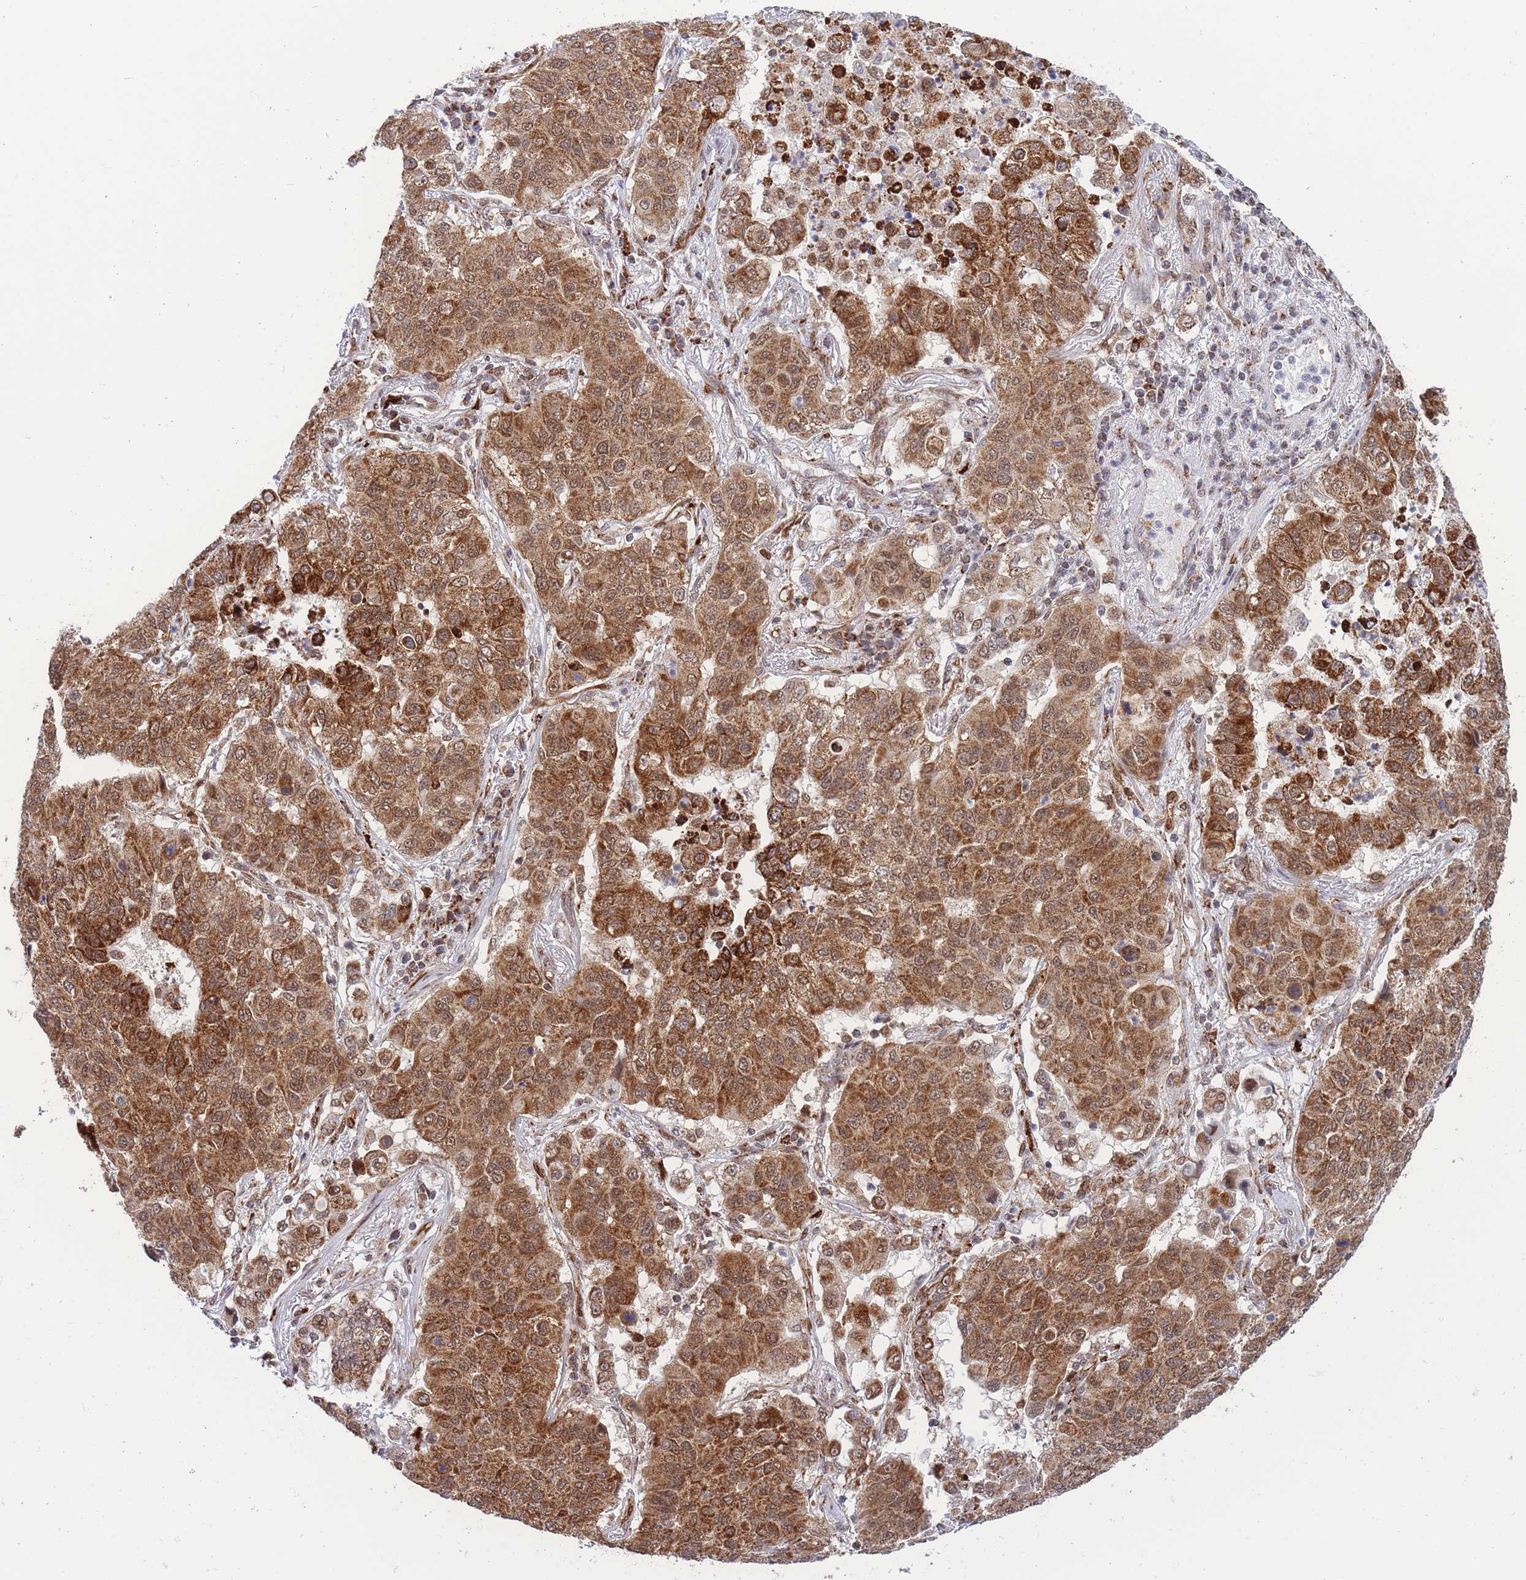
{"staining": {"intensity": "moderate", "quantity": ">75%", "location": "cytoplasmic/membranous,nuclear"}, "tissue": "lung cancer", "cell_type": "Tumor cells", "image_type": "cancer", "snomed": [{"axis": "morphology", "description": "Squamous cell carcinoma, NOS"}, {"axis": "topography", "description": "Lung"}], "caption": "Immunohistochemical staining of lung cancer (squamous cell carcinoma) displays medium levels of moderate cytoplasmic/membranous and nuclear expression in approximately >75% of tumor cells. Using DAB (3,3'-diaminobenzidine) (brown) and hematoxylin (blue) stains, captured at high magnification using brightfield microscopy.", "gene": "BOD1L1", "patient": {"sex": "male", "age": 74}}